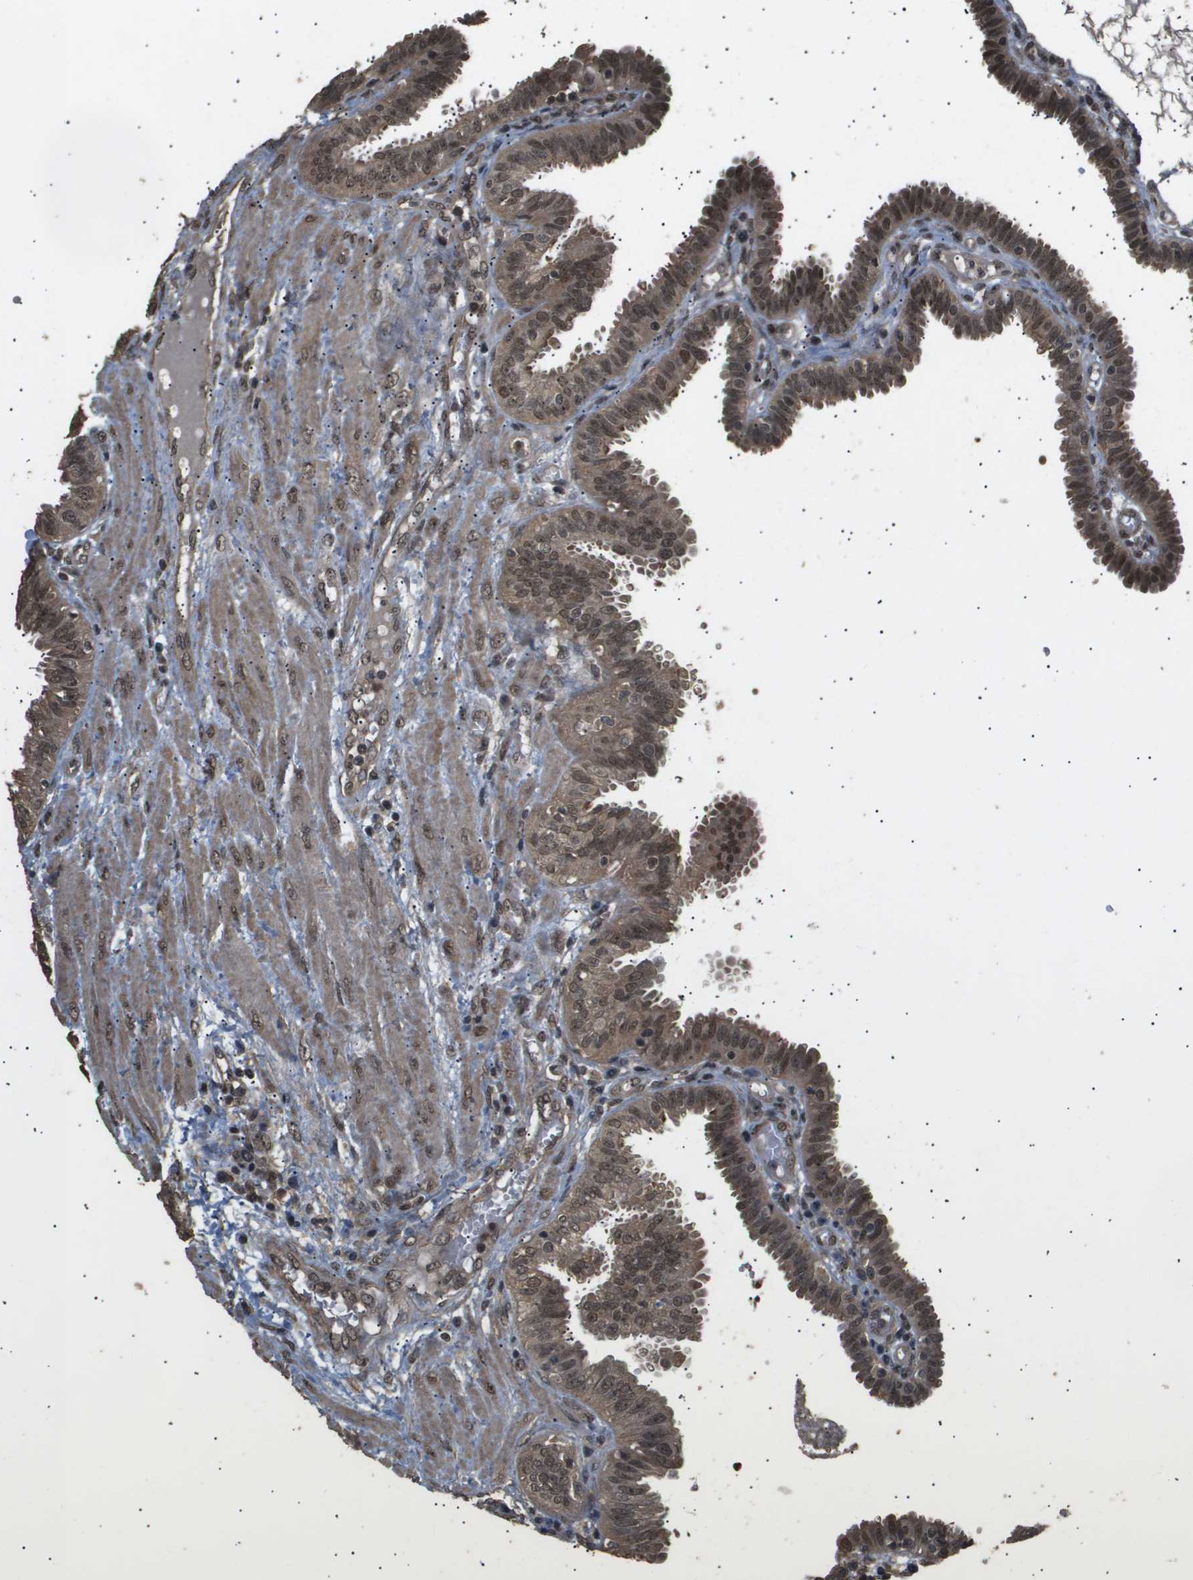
{"staining": {"intensity": "moderate", "quantity": ">75%", "location": "cytoplasmic/membranous"}, "tissue": "fallopian tube", "cell_type": "Glandular cells", "image_type": "normal", "snomed": [{"axis": "morphology", "description": "Normal tissue, NOS"}, {"axis": "topography", "description": "Fallopian tube"}], "caption": "Immunohistochemical staining of unremarkable human fallopian tube shows medium levels of moderate cytoplasmic/membranous staining in approximately >75% of glandular cells. (DAB = brown stain, brightfield microscopy at high magnification).", "gene": "ING1", "patient": {"sex": "female", "age": 46}}